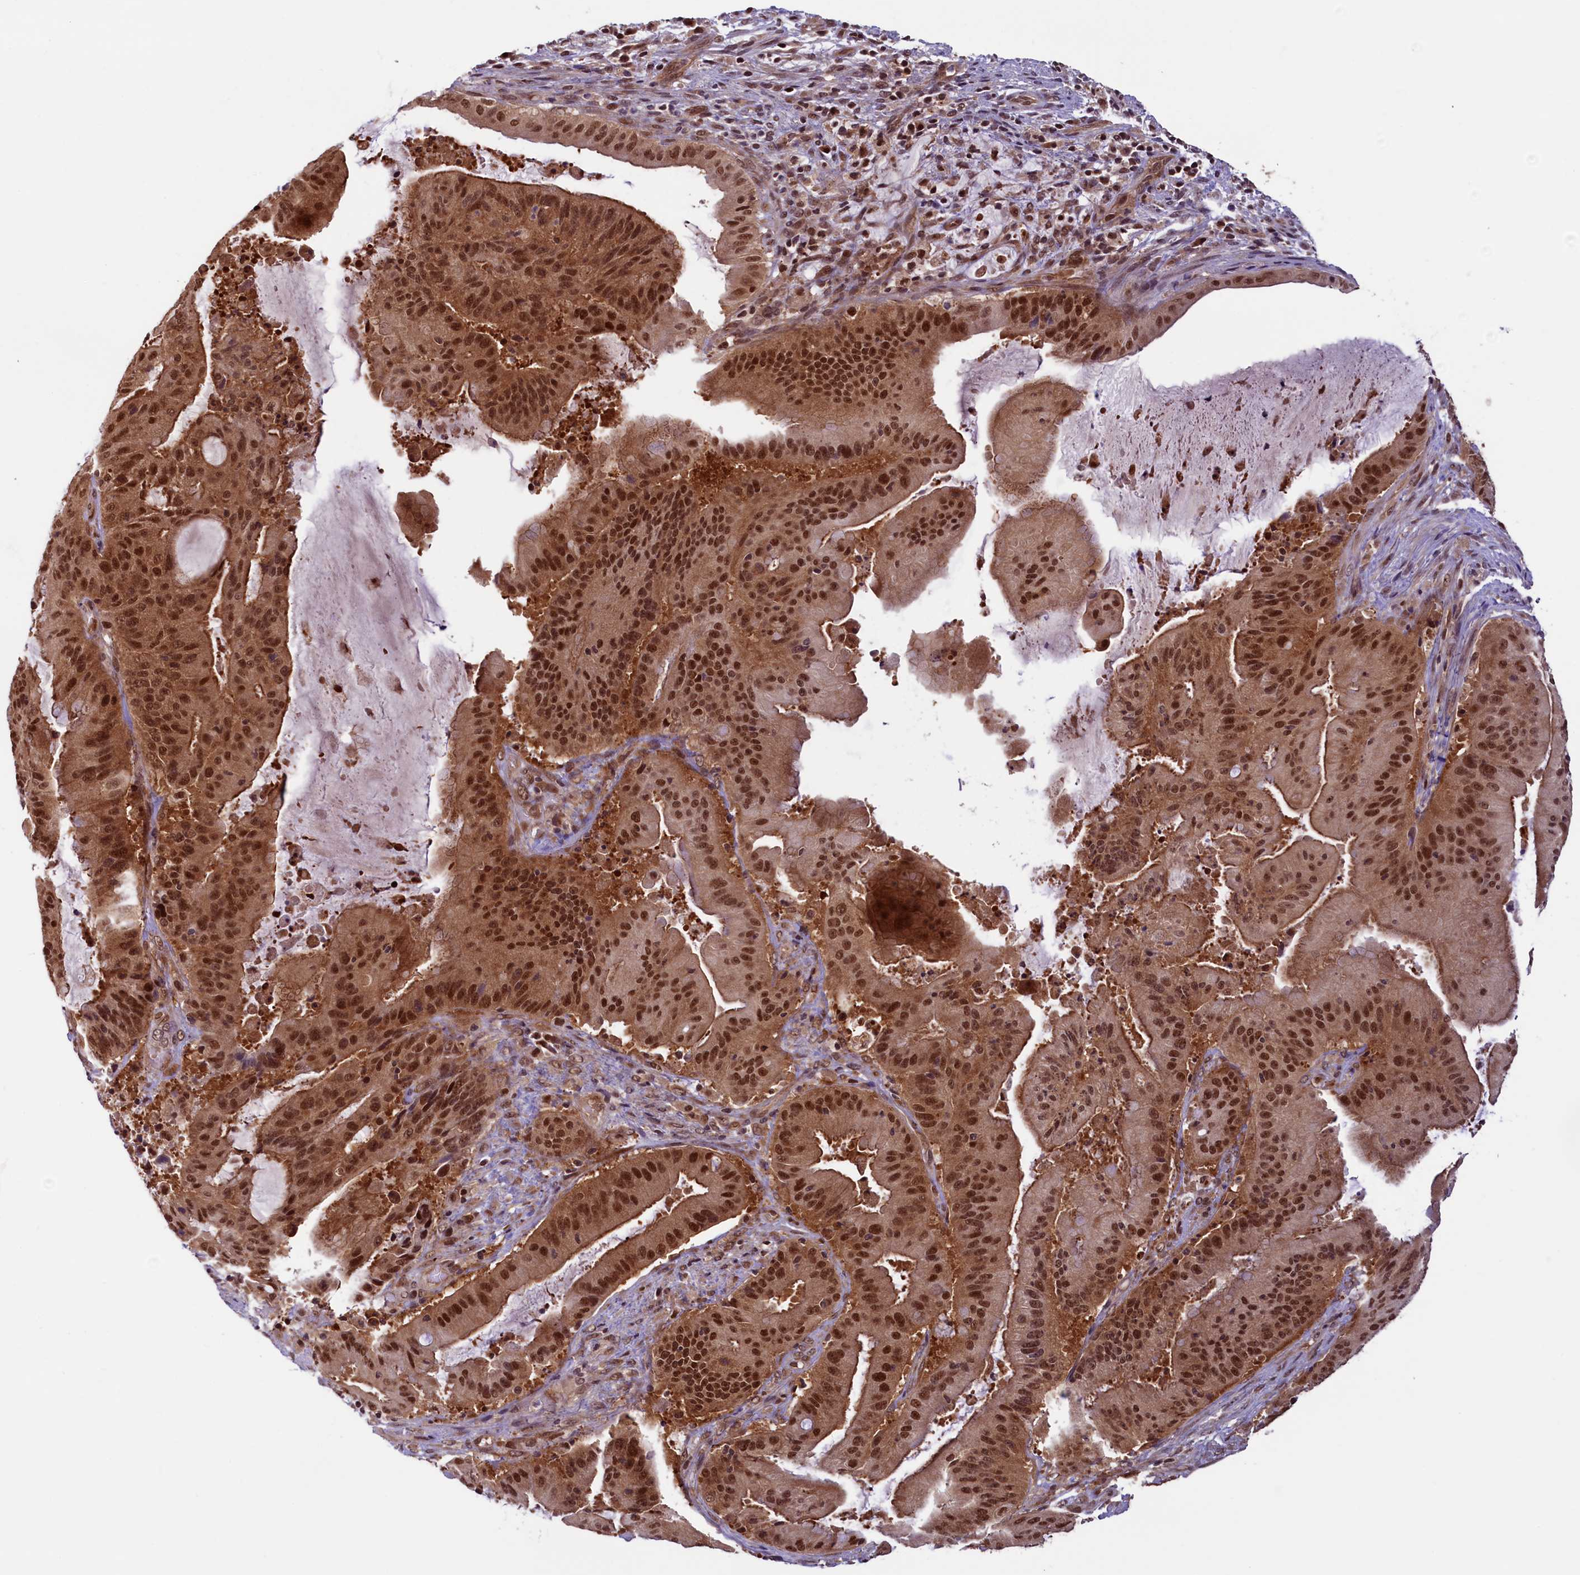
{"staining": {"intensity": "moderate", "quantity": ">75%", "location": "cytoplasmic/membranous,nuclear"}, "tissue": "liver cancer", "cell_type": "Tumor cells", "image_type": "cancer", "snomed": [{"axis": "morphology", "description": "Normal tissue, NOS"}, {"axis": "morphology", "description": "Cholangiocarcinoma"}, {"axis": "topography", "description": "Liver"}, {"axis": "topography", "description": "Peripheral nerve tissue"}], "caption": "The histopathology image reveals a brown stain indicating the presence of a protein in the cytoplasmic/membranous and nuclear of tumor cells in cholangiocarcinoma (liver).", "gene": "SLC7A6OS", "patient": {"sex": "female", "age": 73}}